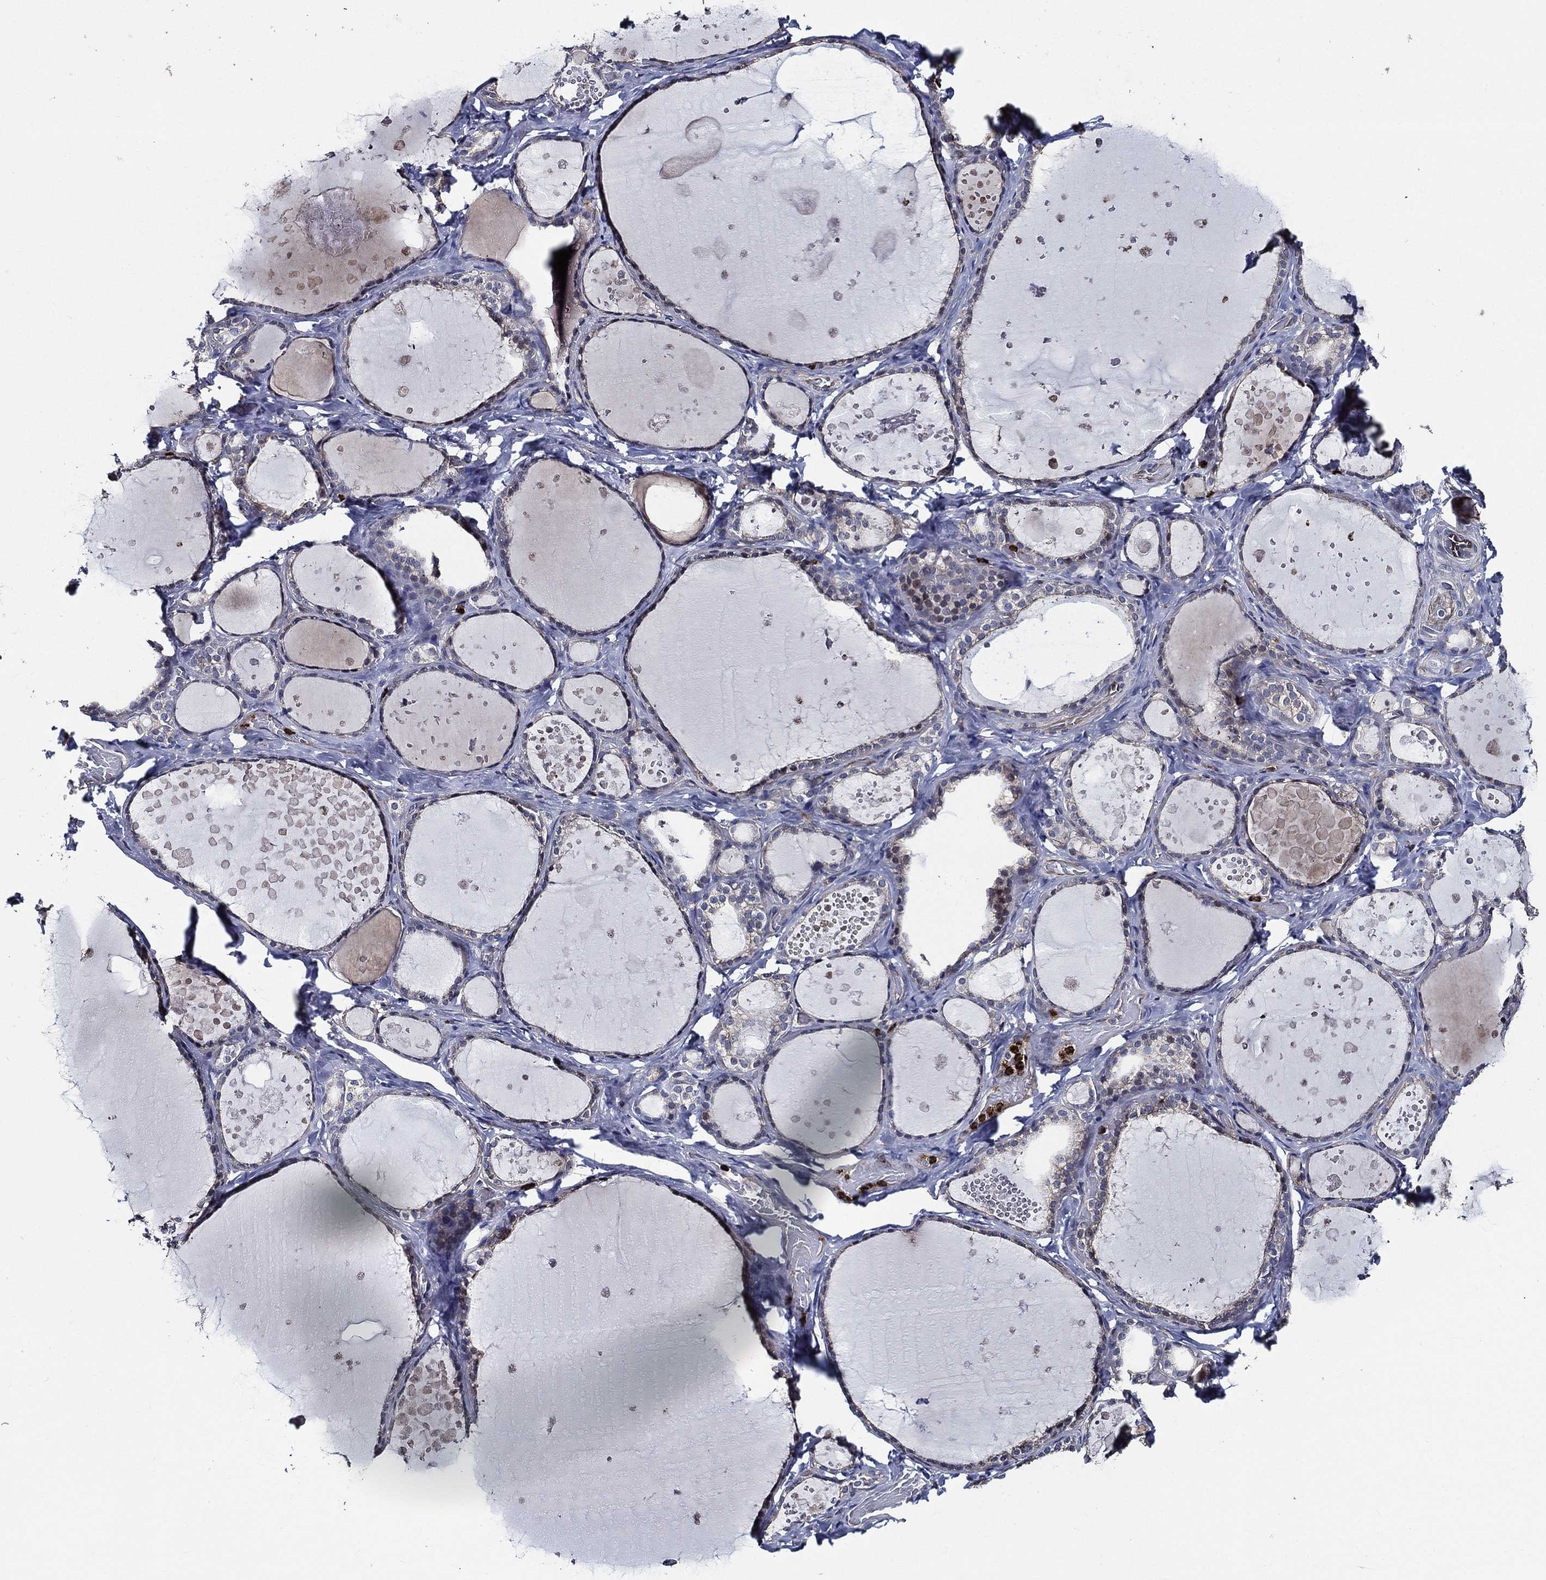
{"staining": {"intensity": "negative", "quantity": "none", "location": "none"}, "tissue": "thyroid gland", "cell_type": "Glandular cells", "image_type": "normal", "snomed": [{"axis": "morphology", "description": "Normal tissue, NOS"}, {"axis": "topography", "description": "Thyroid gland"}], "caption": "IHC of benign thyroid gland shows no expression in glandular cells.", "gene": "KIF20B", "patient": {"sex": "female", "age": 56}}